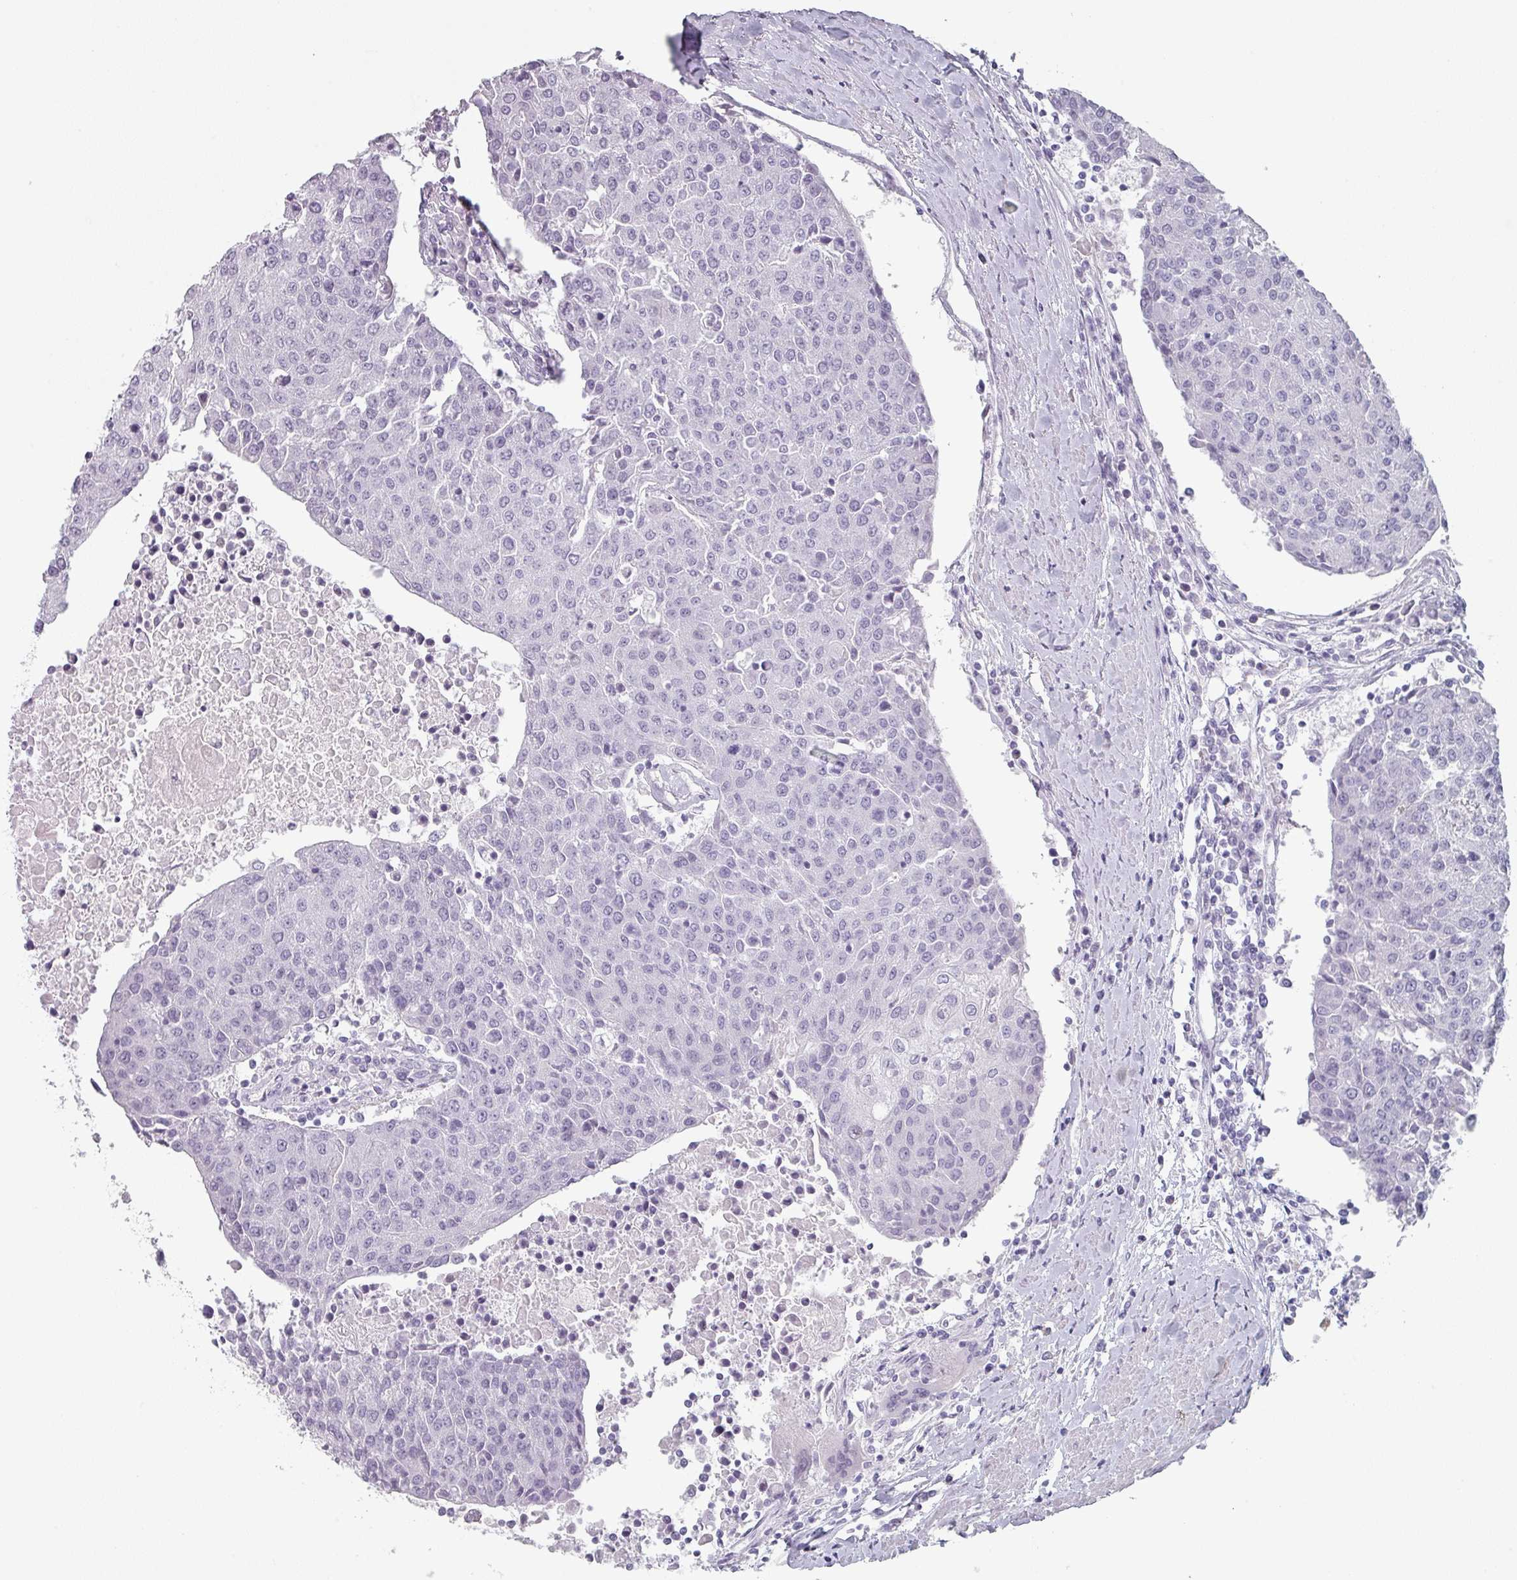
{"staining": {"intensity": "negative", "quantity": "none", "location": "none"}, "tissue": "urothelial cancer", "cell_type": "Tumor cells", "image_type": "cancer", "snomed": [{"axis": "morphology", "description": "Urothelial carcinoma, High grade"}, {"axis": "topography", "description": "Urinary bladder"}], "caption": "There is no significant positivity in tumor cells of high-grade urothelial carcinoma.", "gene": "SLC35G2", "patient": {"sex": "female", "age": 85}}